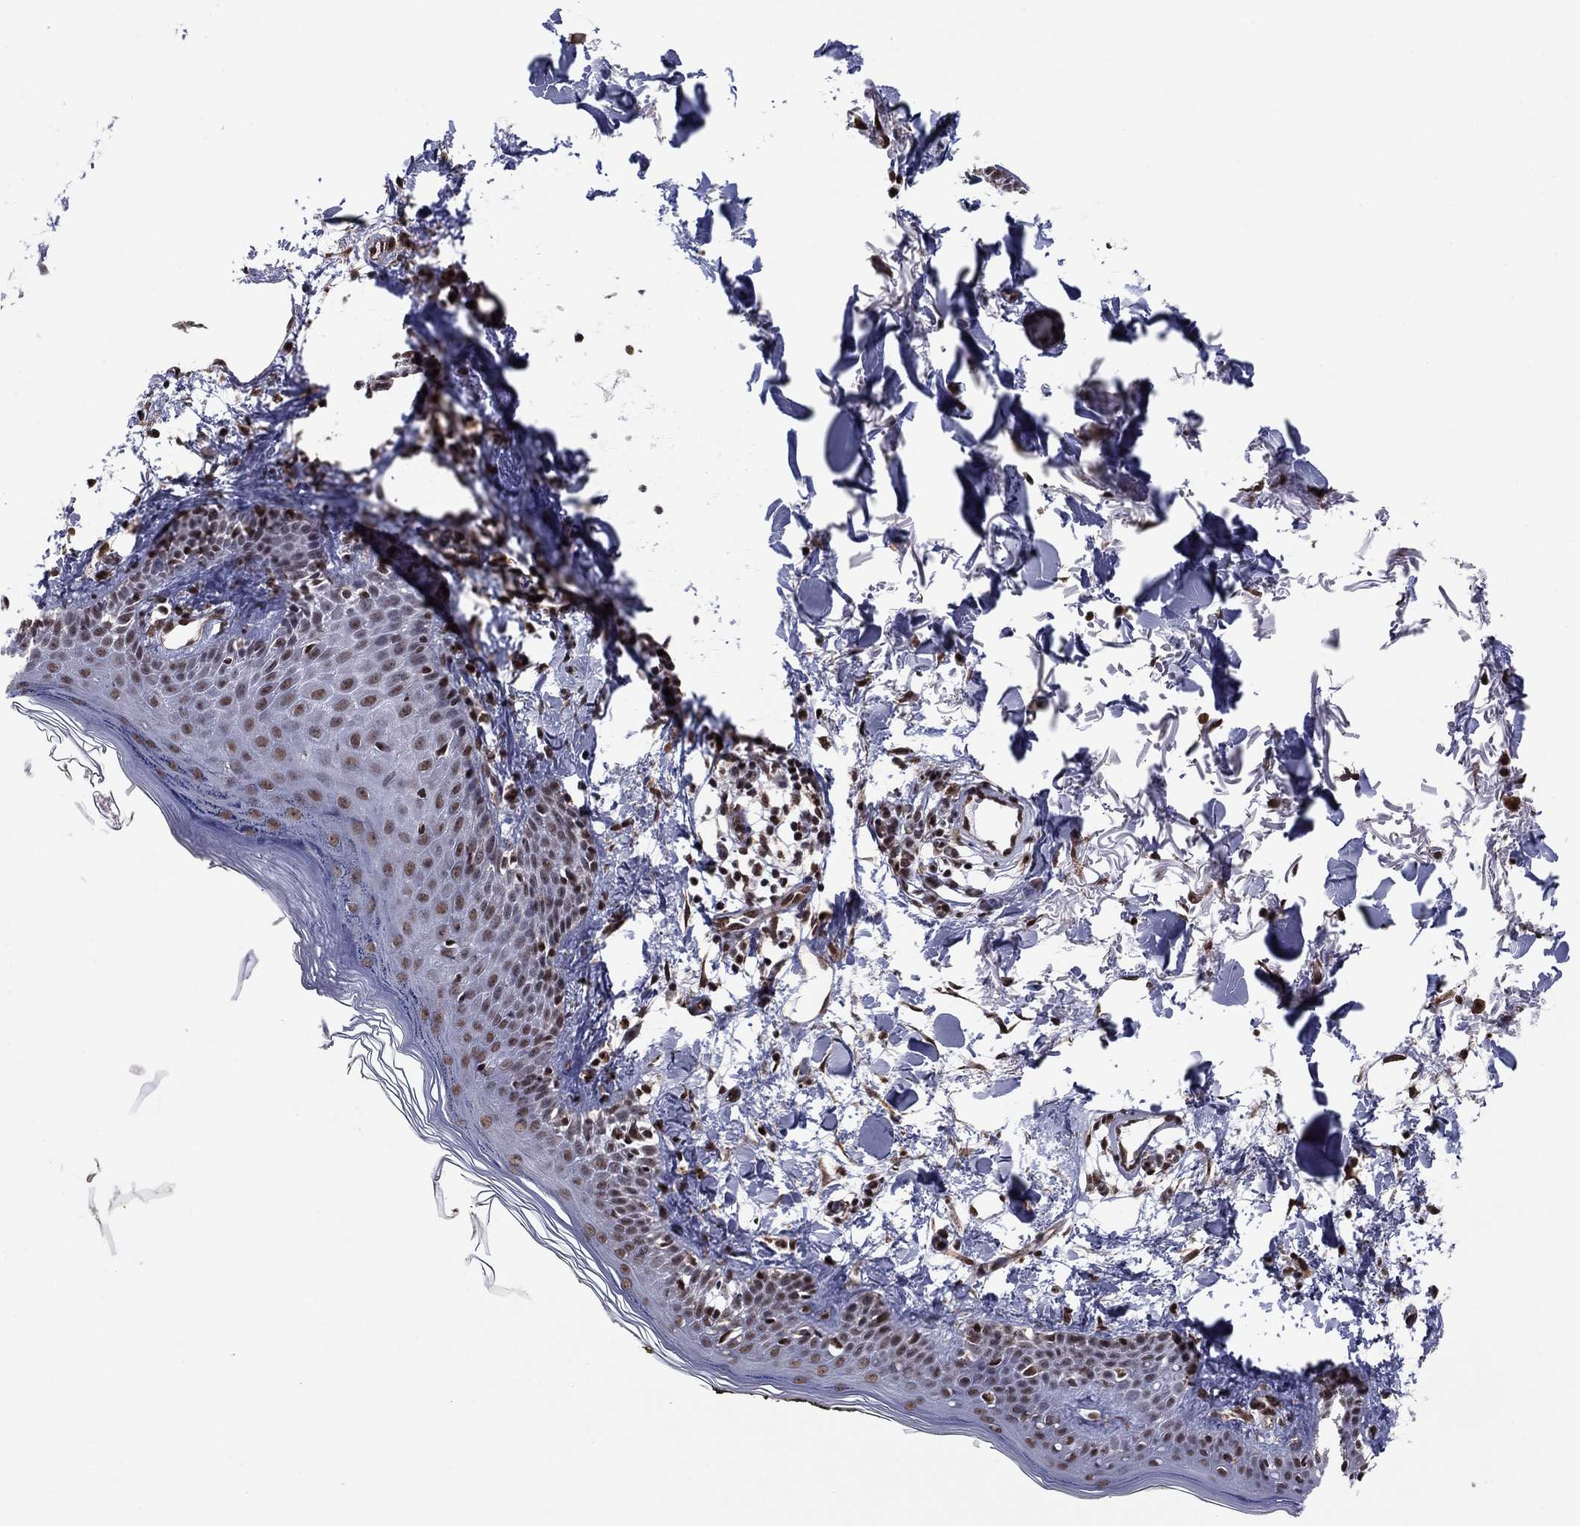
{"staining": {"intensity": "moderate", "quantity": "25%-75%", "location": "cytoplasmic/membranous,nuclear"}, "tissue": "skin", "cell_type": "Fibroblasts", "image_type": "normal", "snomed": [{"axis": "morphology", "description": "Normal tissue, NOS"}, {"axis": "topography", "description": "Skin"}], "caption": "This is a micrograph of IHC staining of normal skin, which shows moderate staining in the cytoplasmic/membranous,nuclear of fibroblasts.", "gene": "N4BP2", "patient": {"sex": "male", "age": 76}}